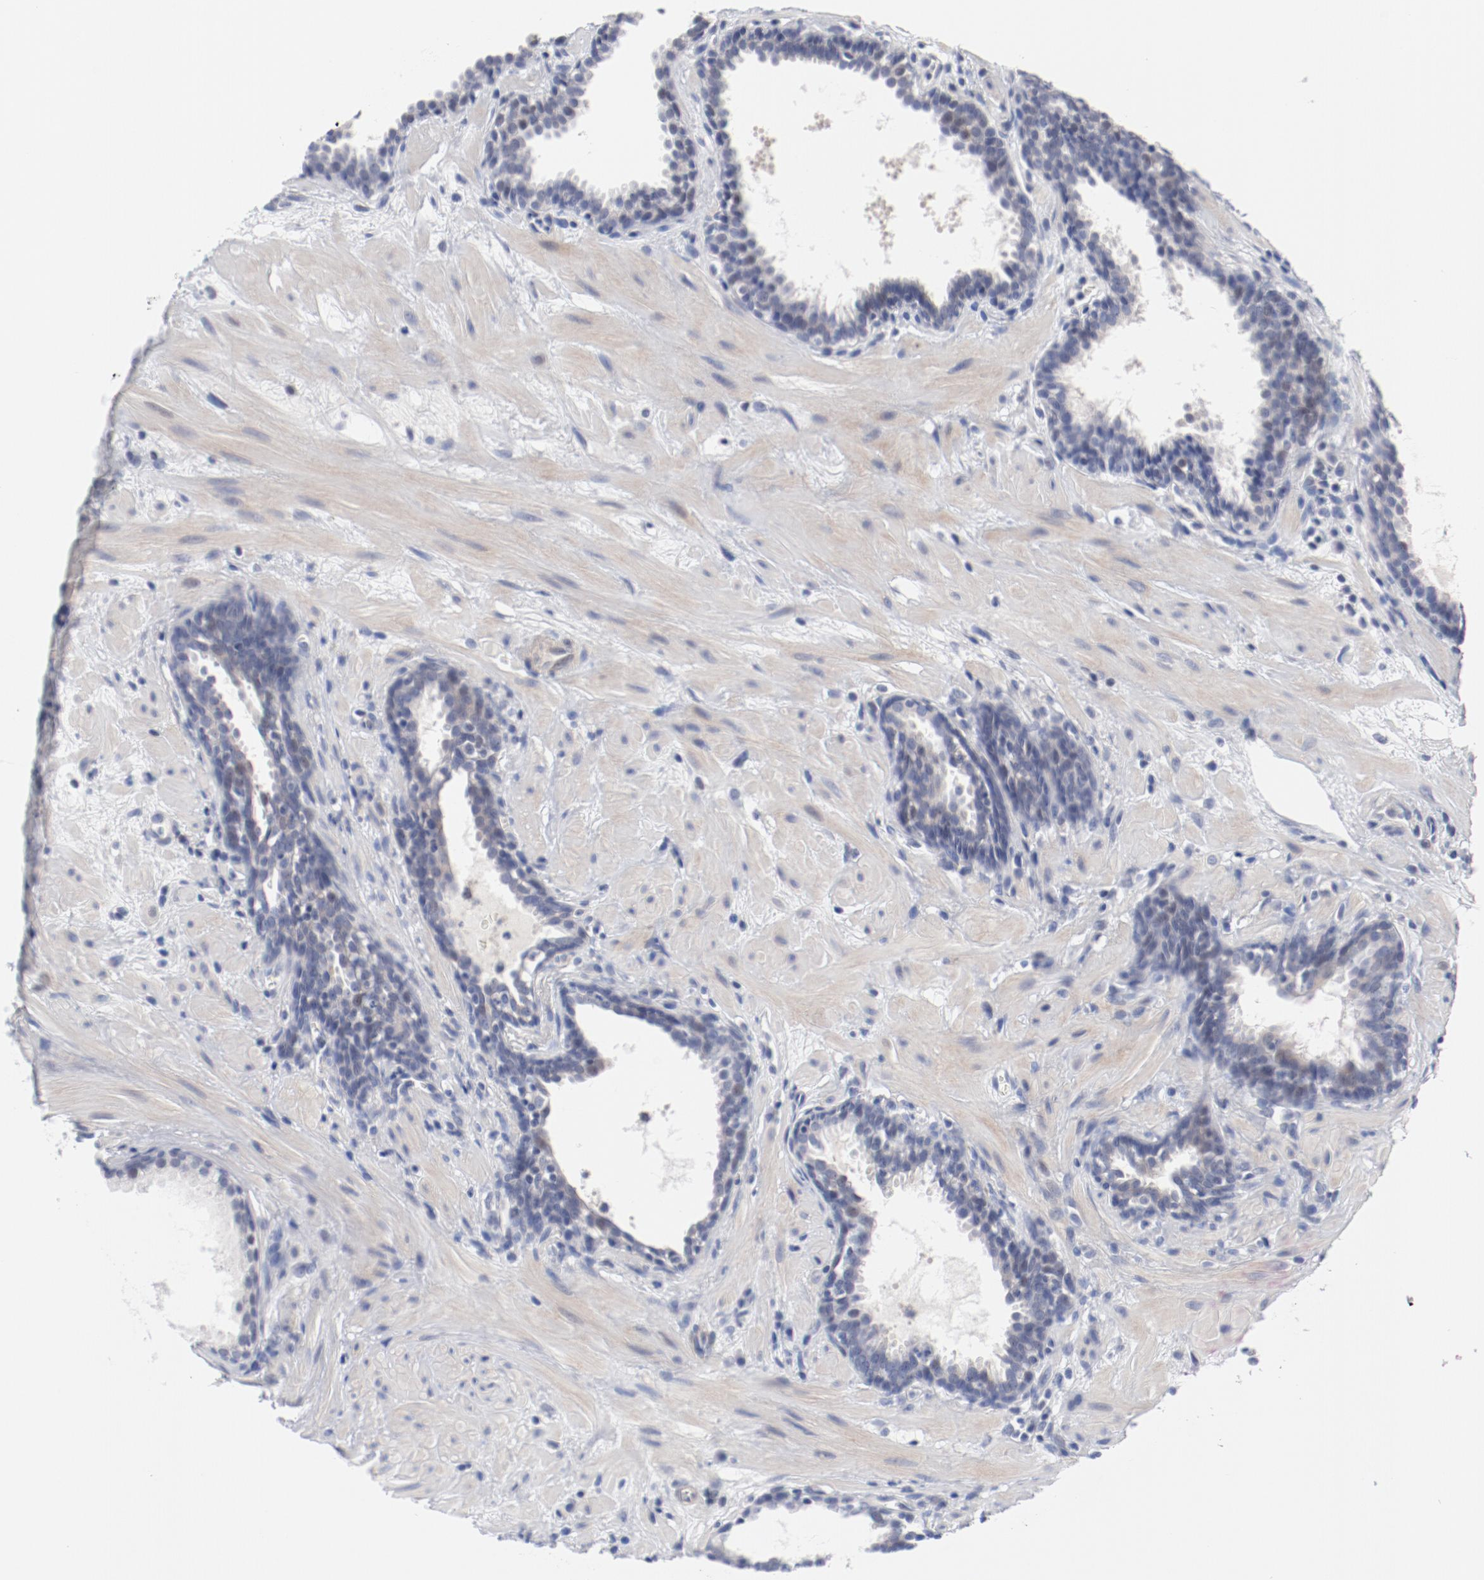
{"staining": {"intensity": "negative", "quantity": "none", "location": "none"}, "tissue": "prostate cancer", "cell_type": "Tumor cells", "image_type": "cancer", "snomed": [{"axis": "morphology", "description": "Adenocarcinoma, Low grade"}, {"axis": "topography", "description": "Prostate"}], "caption": "A histopathology image of human prostate cancer is negative for staining in tumor cells. (DAB immunohistochemistry with hematoxylin counter stain).", "gene": "KCNK13", "patient": {"sex": "male", "age": 57}}